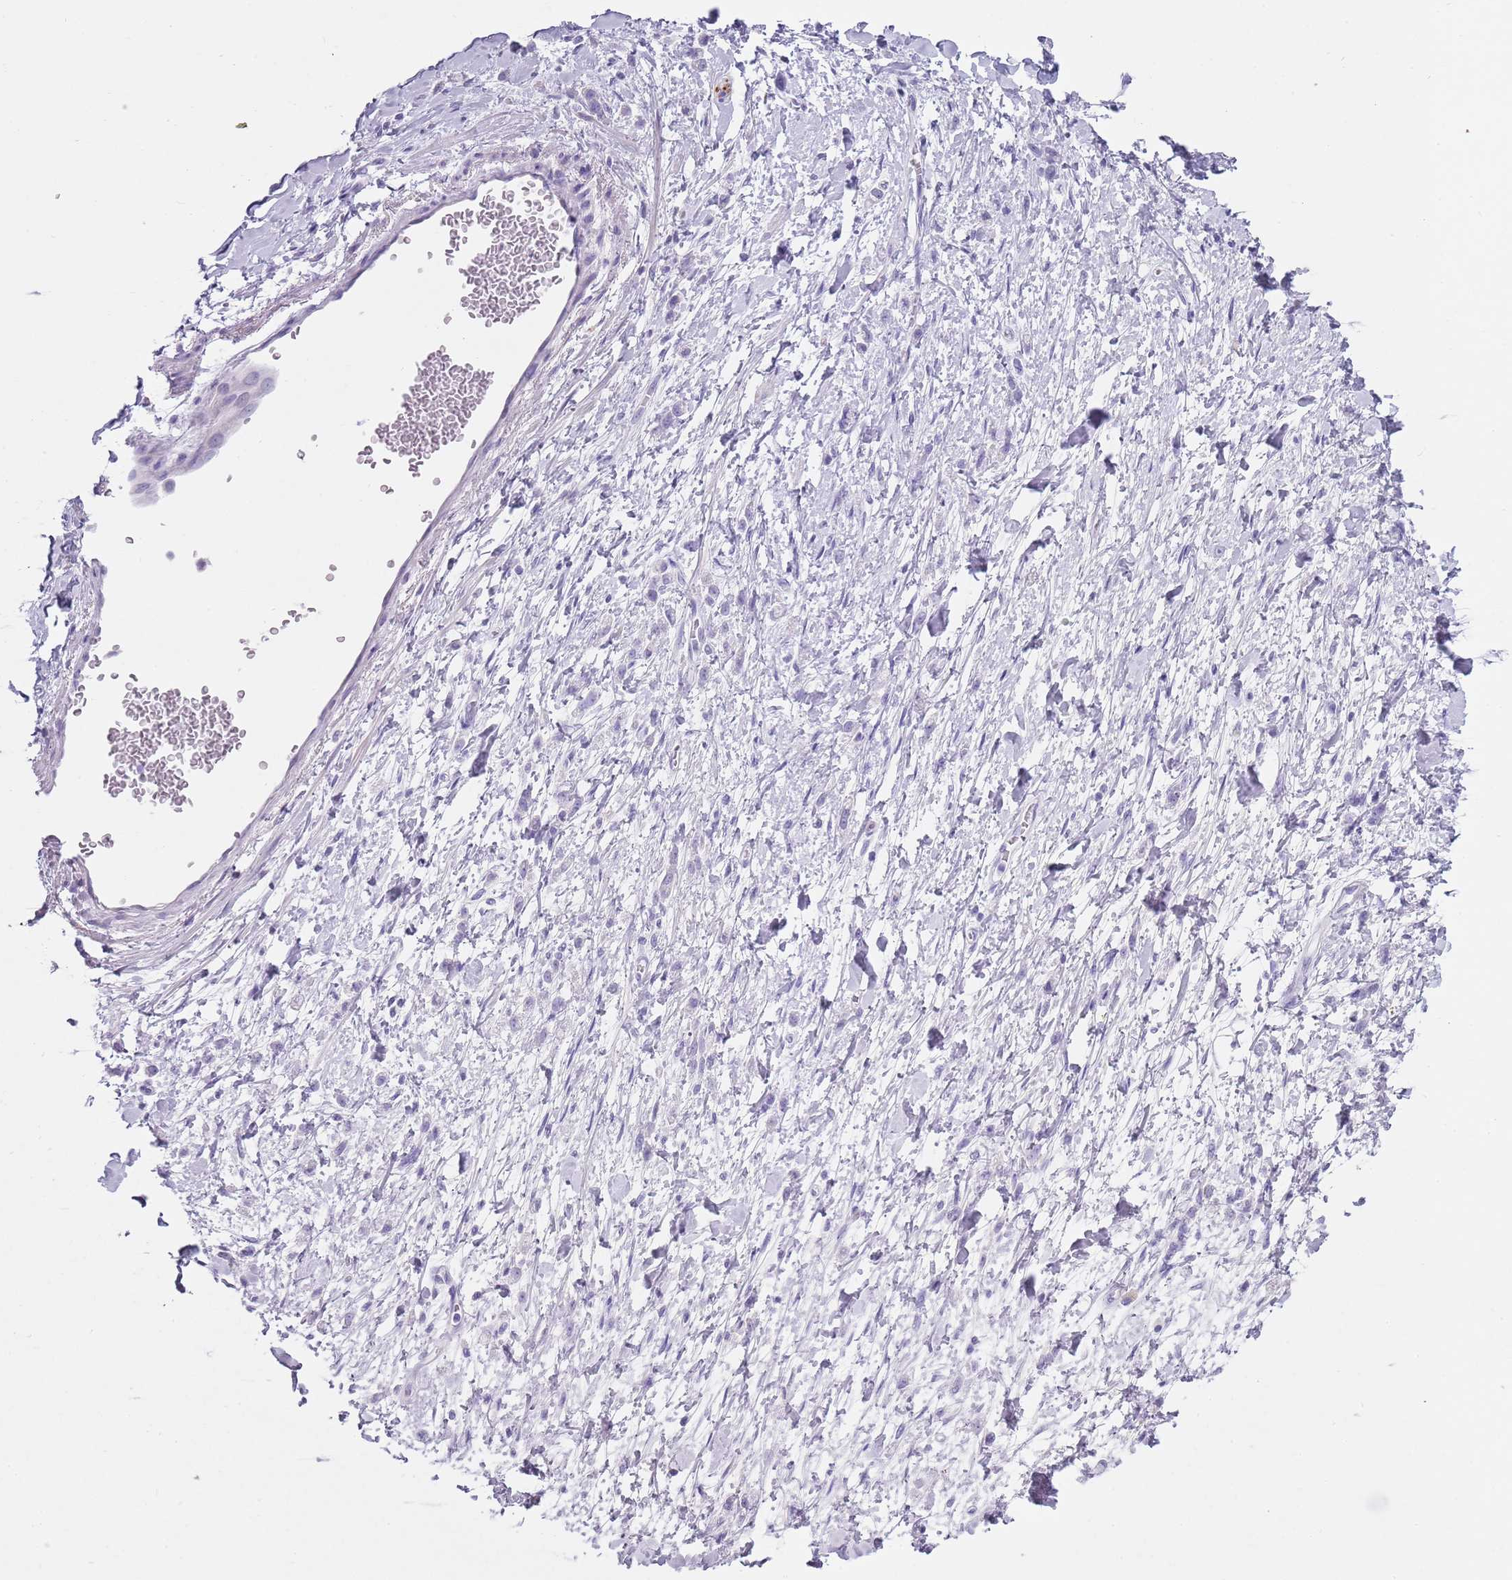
{"staining": {"intensity": "negative", "quantity": "none", "location": "none"}, "tissue": "stomach cancer", "cell_type": "Tumor cells", "image_type": "cancer", "snomed": [{"axis": "morphology", "description": "Adenocarcinoma, NOS"}, {"axis": "topography", "description": "Stomach"}], "caption": "This is a image of immunohistochemistry staining of stomach cancer (adenocarcinoma), which shows no staining in tumor cells.", "gene": "NBPF20", "patient": {"sex": "female", "age": 60}}